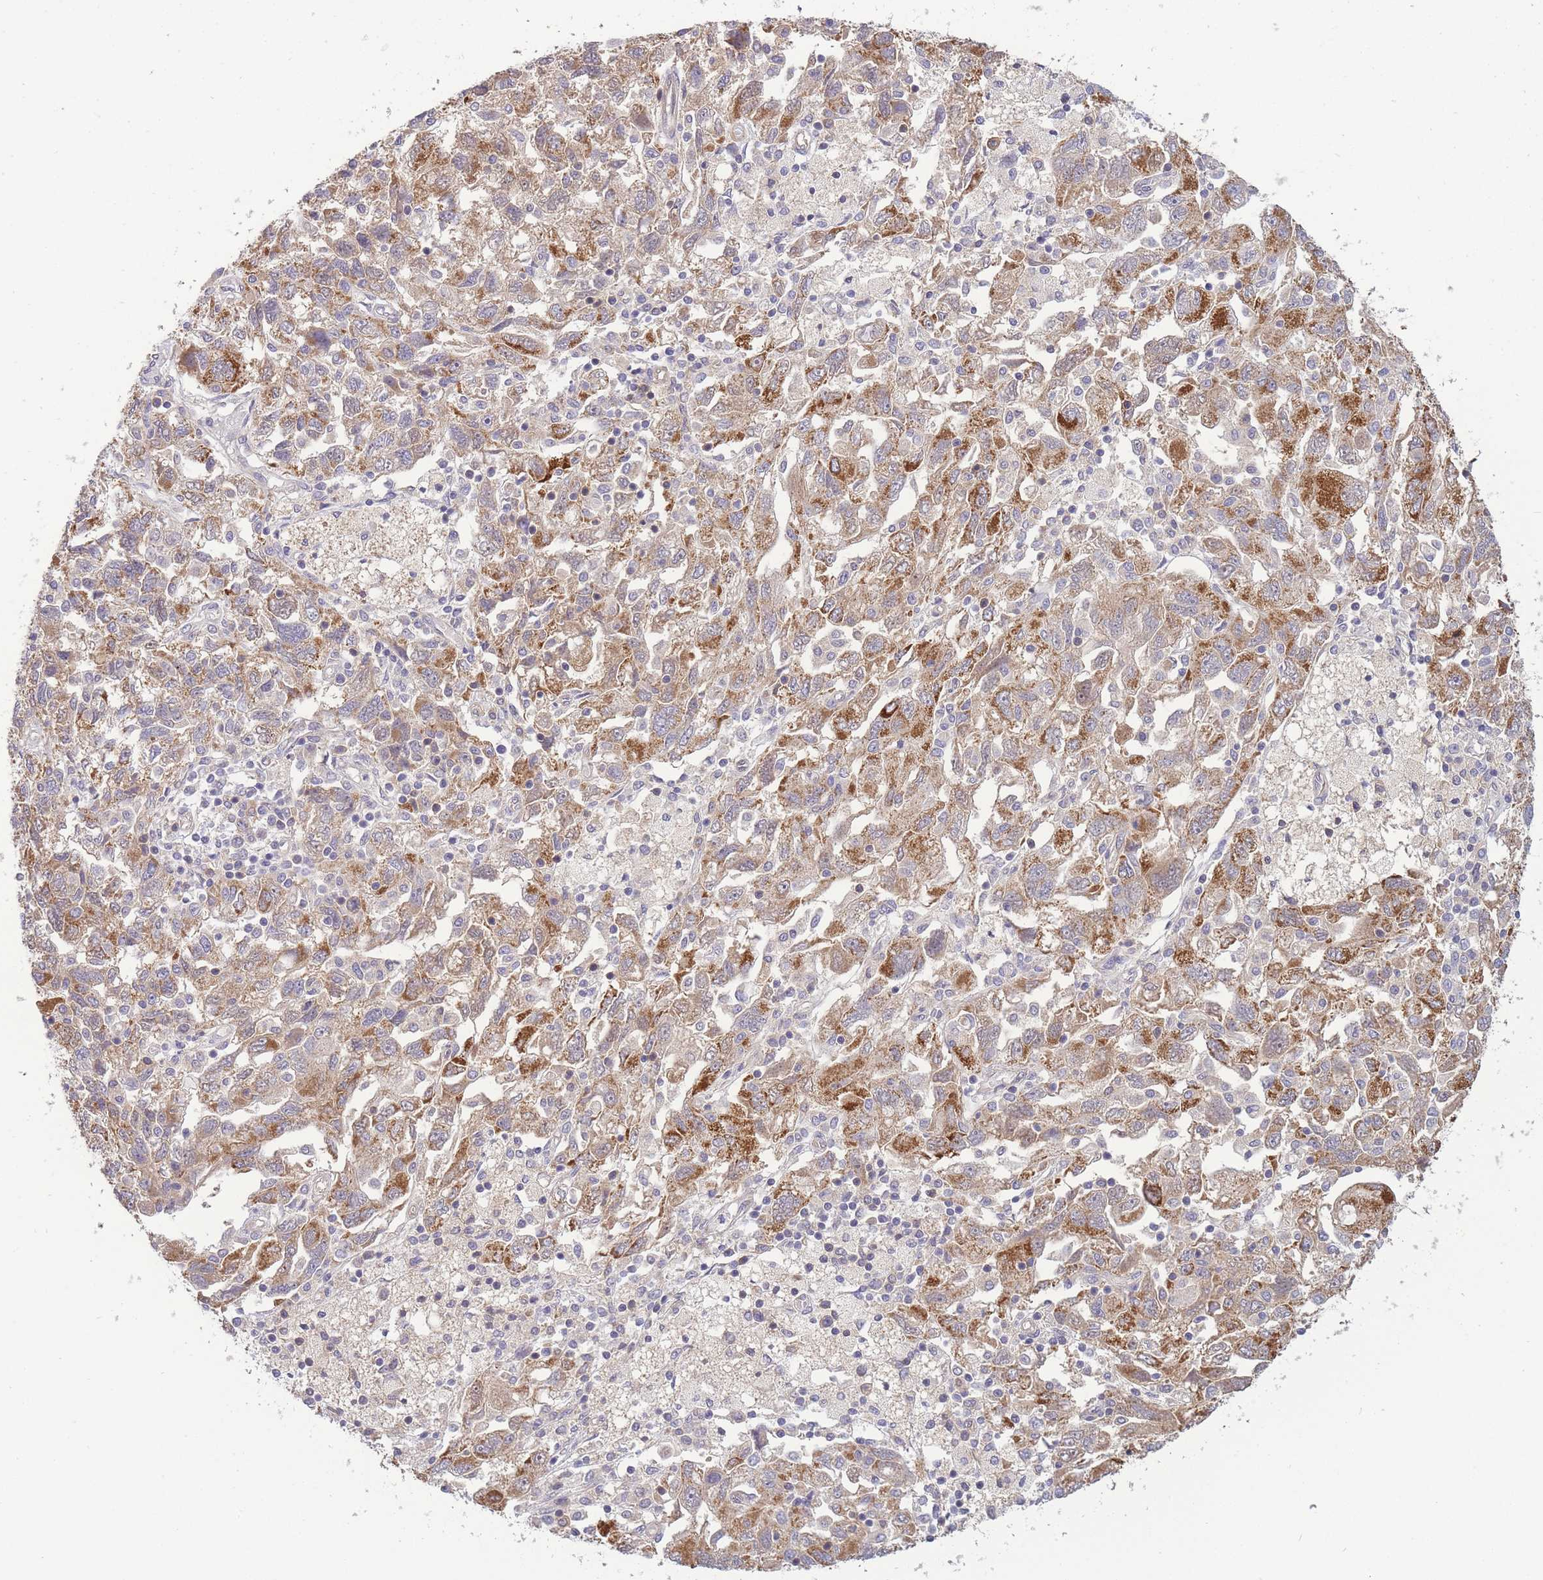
{"staining": {"intensity": "moderate", "quantity": ">75%", "location": "cytoplasmic/membranous"}, "tissue": "ovarian cancer", "cell_type": "Tumor cells", "image_type": "cancer", "snomed": [{"axis": "morphology", "description": "Carcinoma, NOS"}, {"axis": "morphology", "description": "Cystadenocarcinoma, serous, NOS"}, {"axis": "topography", "description": "Ovary"}], "caption": "High-magnification brightfield microscopy of ovarian cancer stained with DAB (brown) and counterstained with hematoxylin (blue). tumor cells exhibit moderate cytoplasmic/membranous expression is appreciated in approximately>75% of cells. (Stains: DAB in brown, nuclei in blue, Microscopy: brightfield microscopy at high magnification).", "gene": "NDUFAF5", "patient": {"sex": "female", "age": 69}}